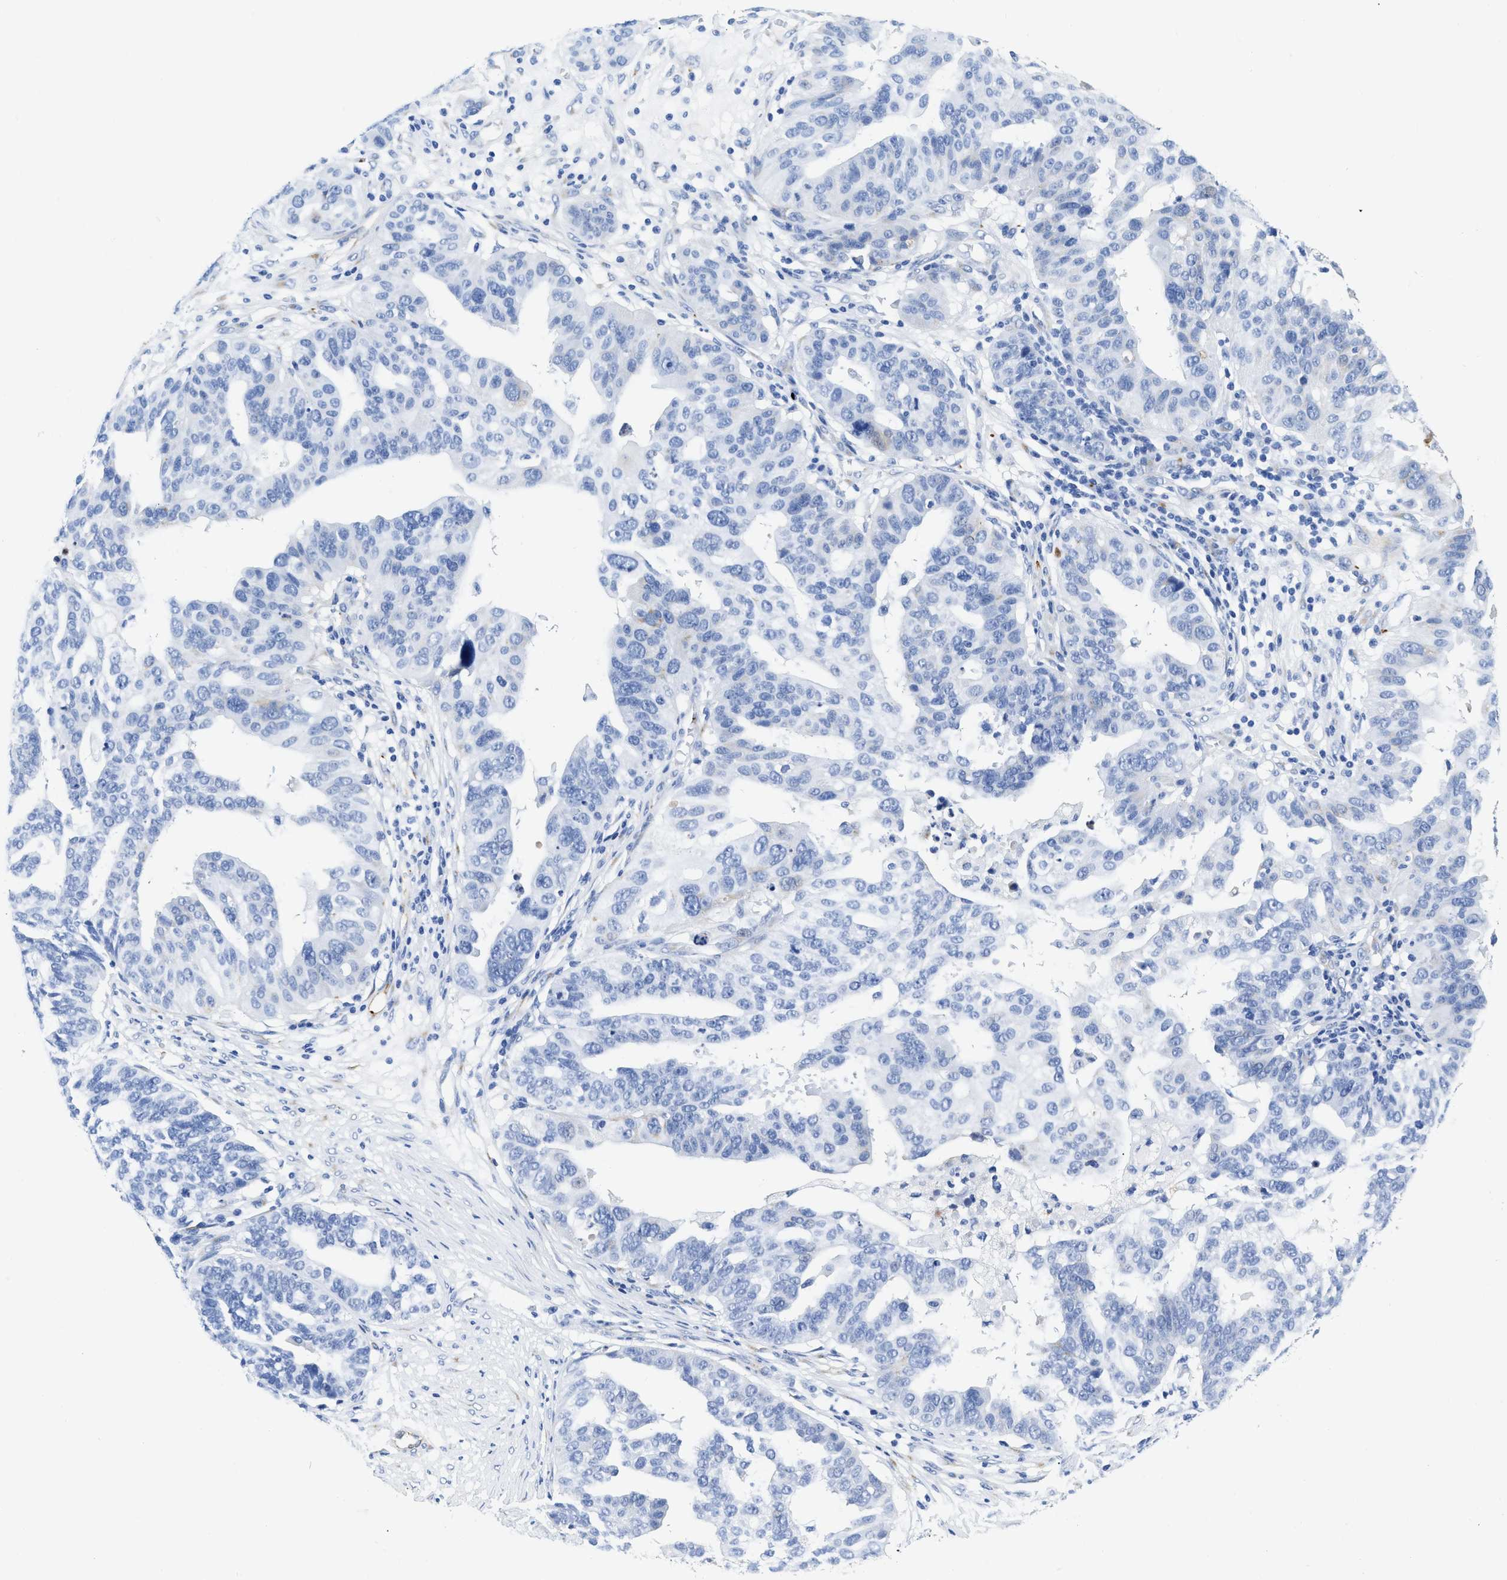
{"staining": {"intensity": "negative", "quantity": "none", "location": "none"}, "tissue": "ovarian cancer", "cell_type": "Tumor cells", "image_type": "cancer", "snomed": [{"axis": "morphology", "description": "Cystadenocarcinoma, serous, NOS"}, {"axis": "topography", "description": "Ovary"}], "caption": "IHC photomicrograph of human ovarian serous cystadenocarcinoma stained for a protein (brown), which reveals no expression in tumor cells.", "gene": "TVP23B", "patient": {"sex": "female", "age": 59}}